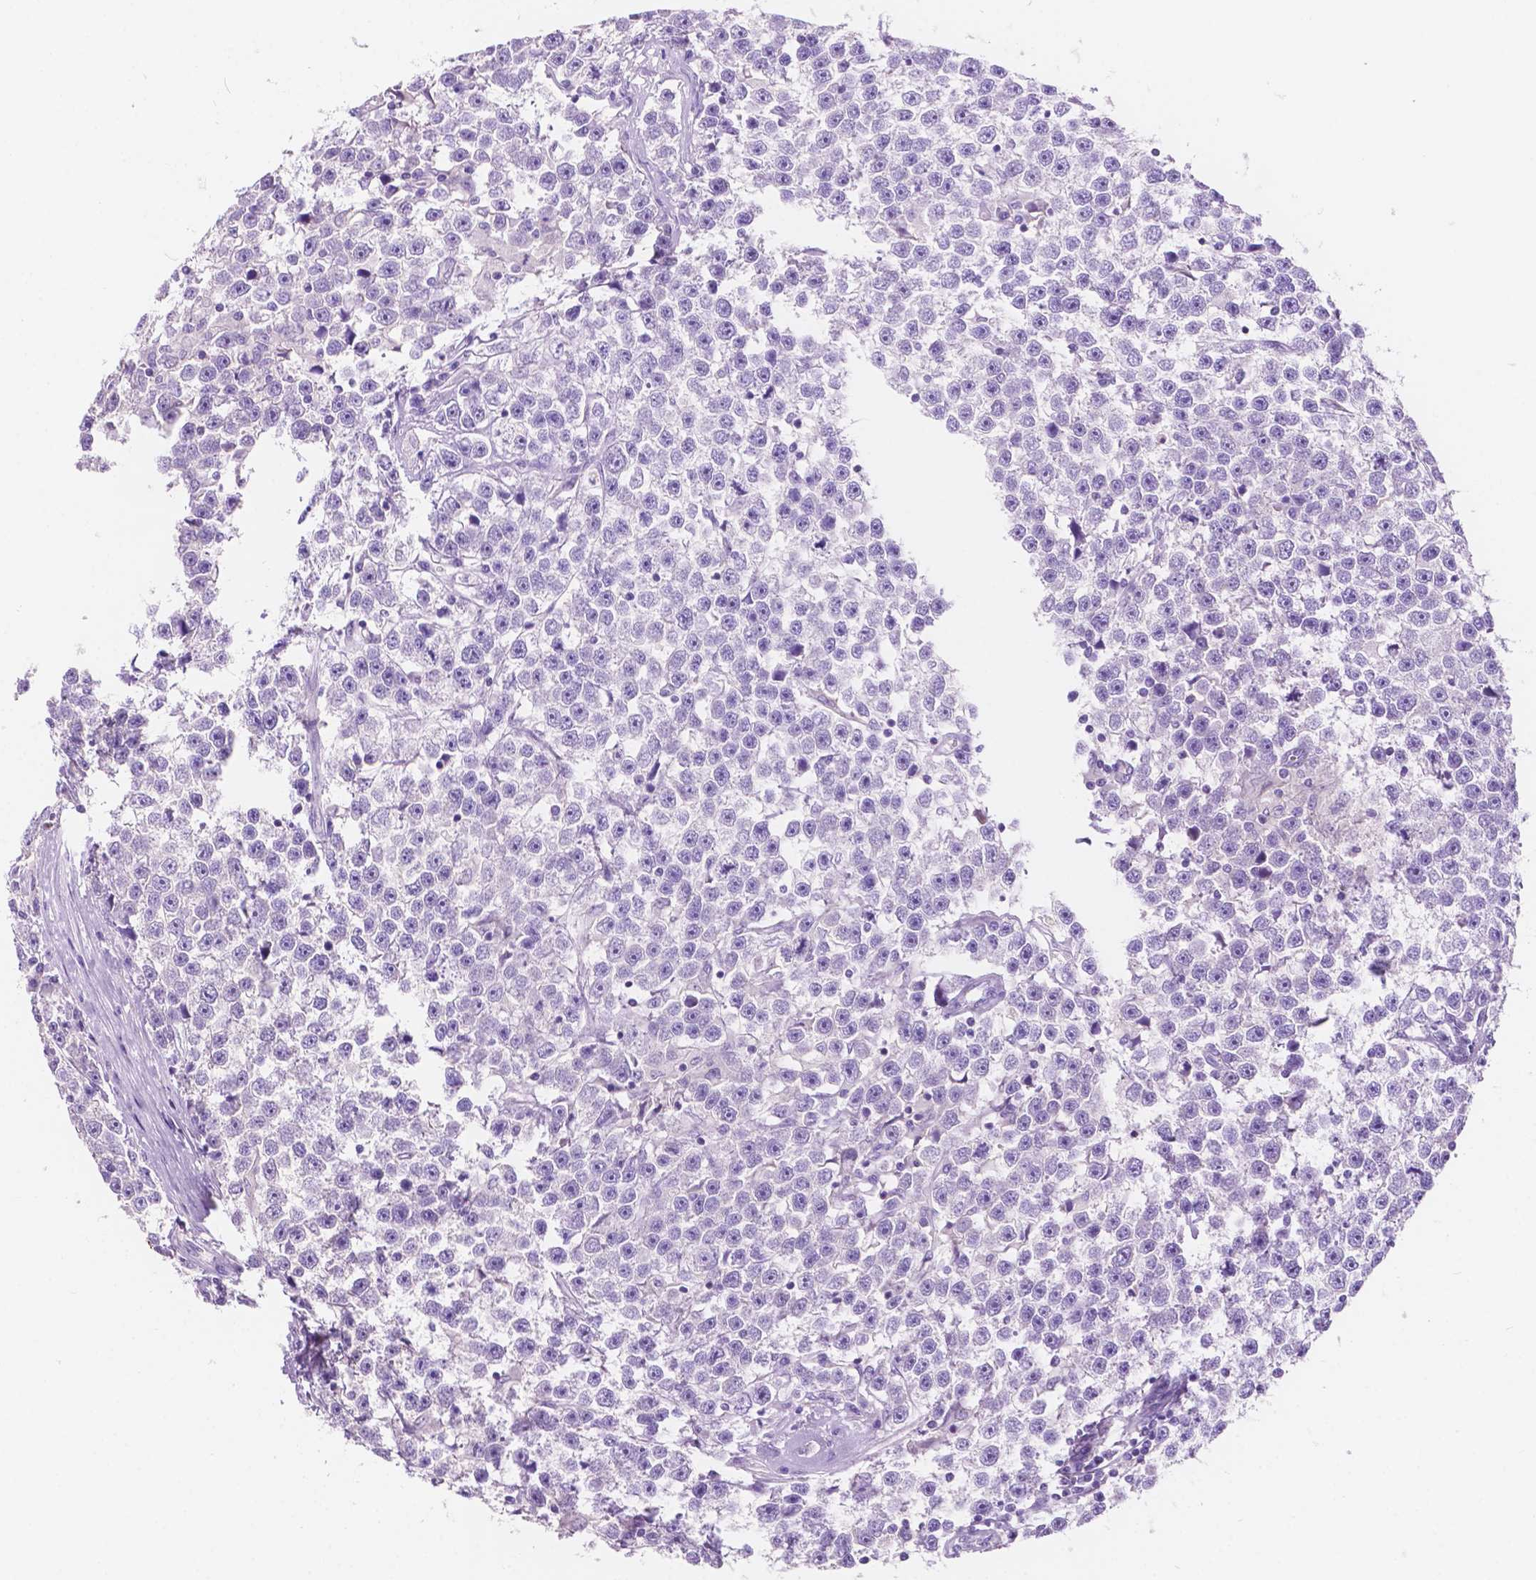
{"staining": {"intensity": "negative", "quantity": "none", "location": "none"}, "tissue": "testis cancer", "cell_type": "Tumor cells", "image_type": "cancer", "snomed": [{"axis": "morphology", "description": "Seminoma, NOS"}, {"axis": "topography", "description": "Testis"}], "caption": "DAB (3,3'-diaminobenzidine) immunohistochemical staining of testis seminoma shows no significant staining in tumor cells.", "gene": "IGFN1", "patient": {"sex": "male", "age": 31}}